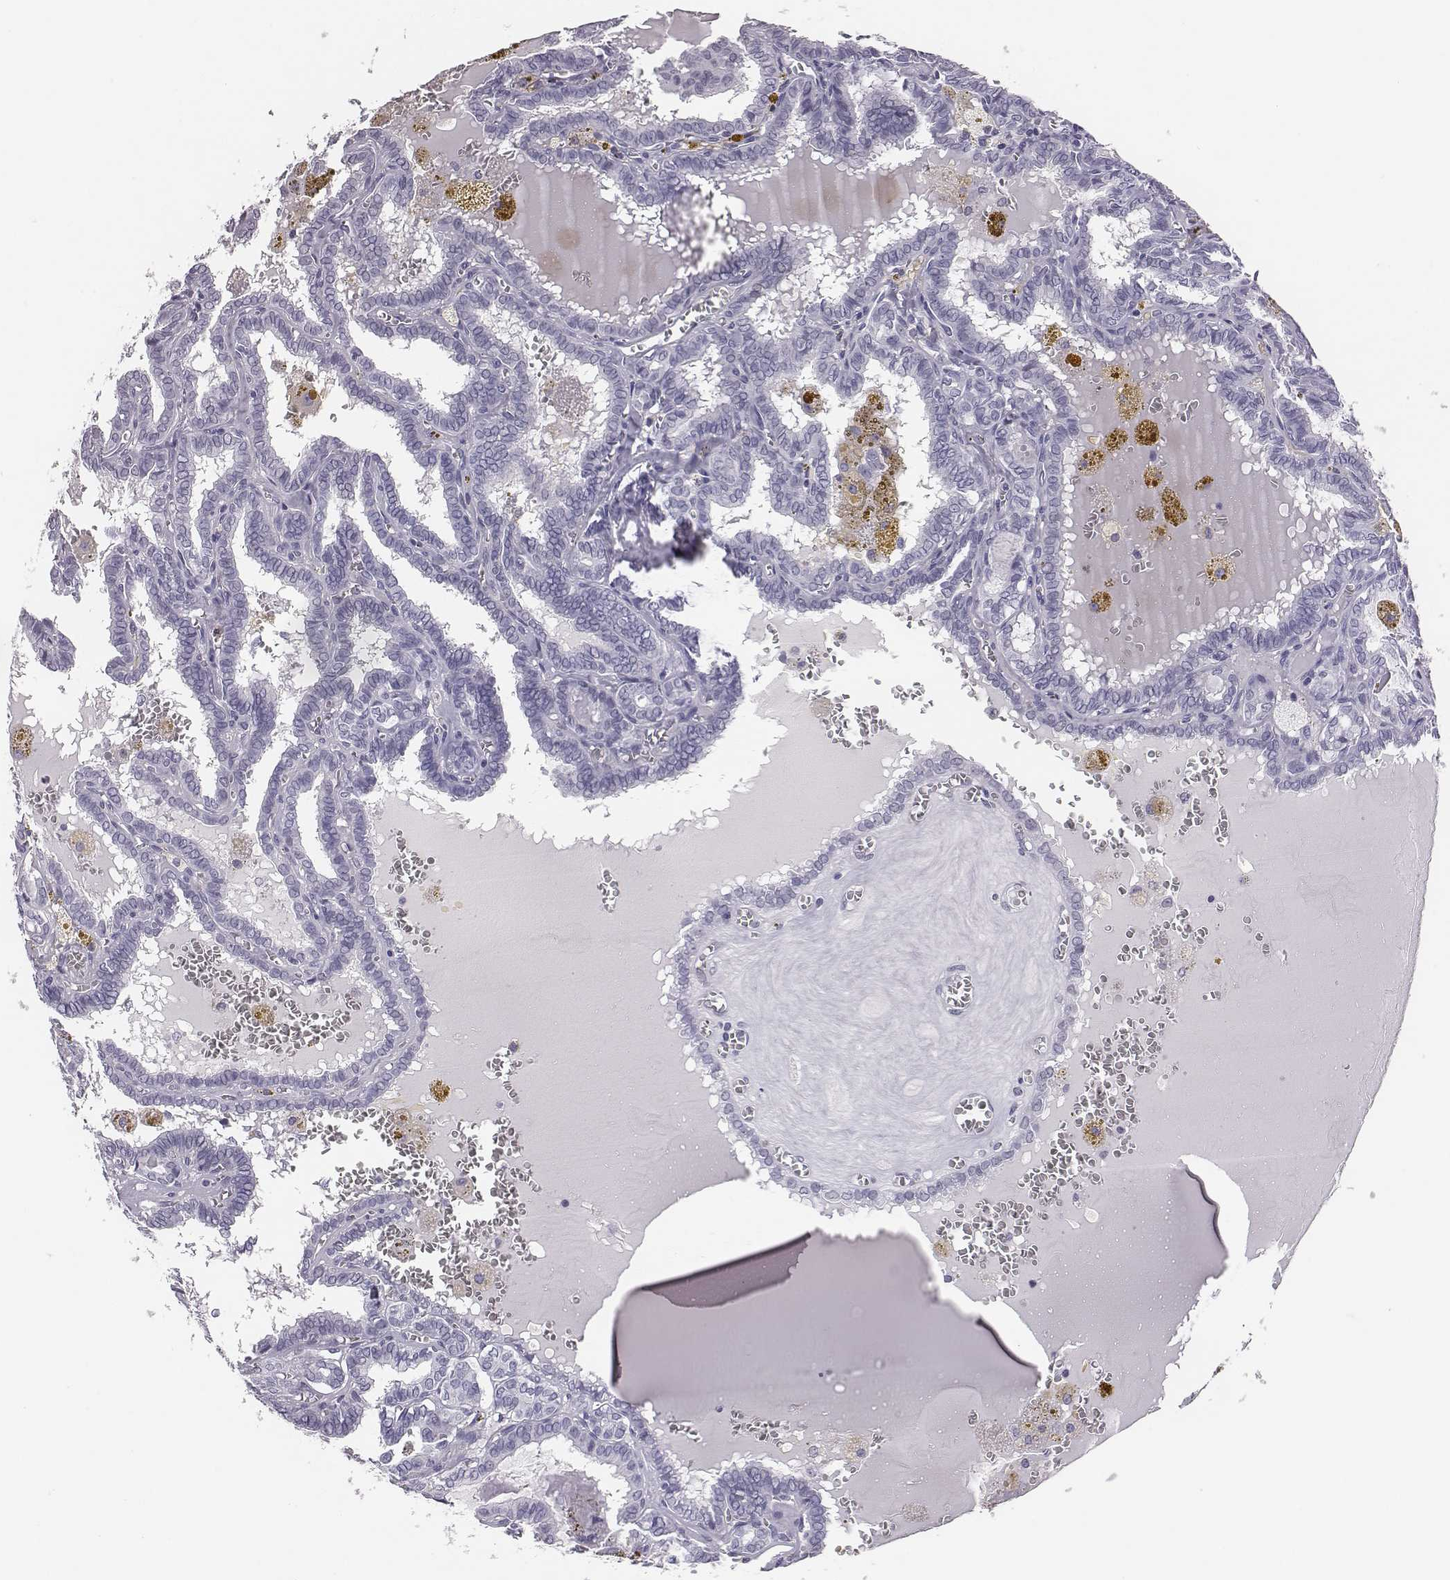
{"staining": {"intensity": "negative", "quantity": "none", "location": "none"}, "tissue": "thyroid cancer", "cell_type": "Tumor cells", "image_type": "cancer", "snomed": [{"axis": "morphology", "description": "Papillary adenocarcinoma, NOS"}, {"axis": "topography", "description": "Thyroid gland"}], "caption": "A micrograph of thyroid cancer (papillary adenocarcinoma) stained for a protein exhibits no brown staining in tumor cells.", "gene": "ACOD1", "patient": {"sex": "female", "age": 39}}